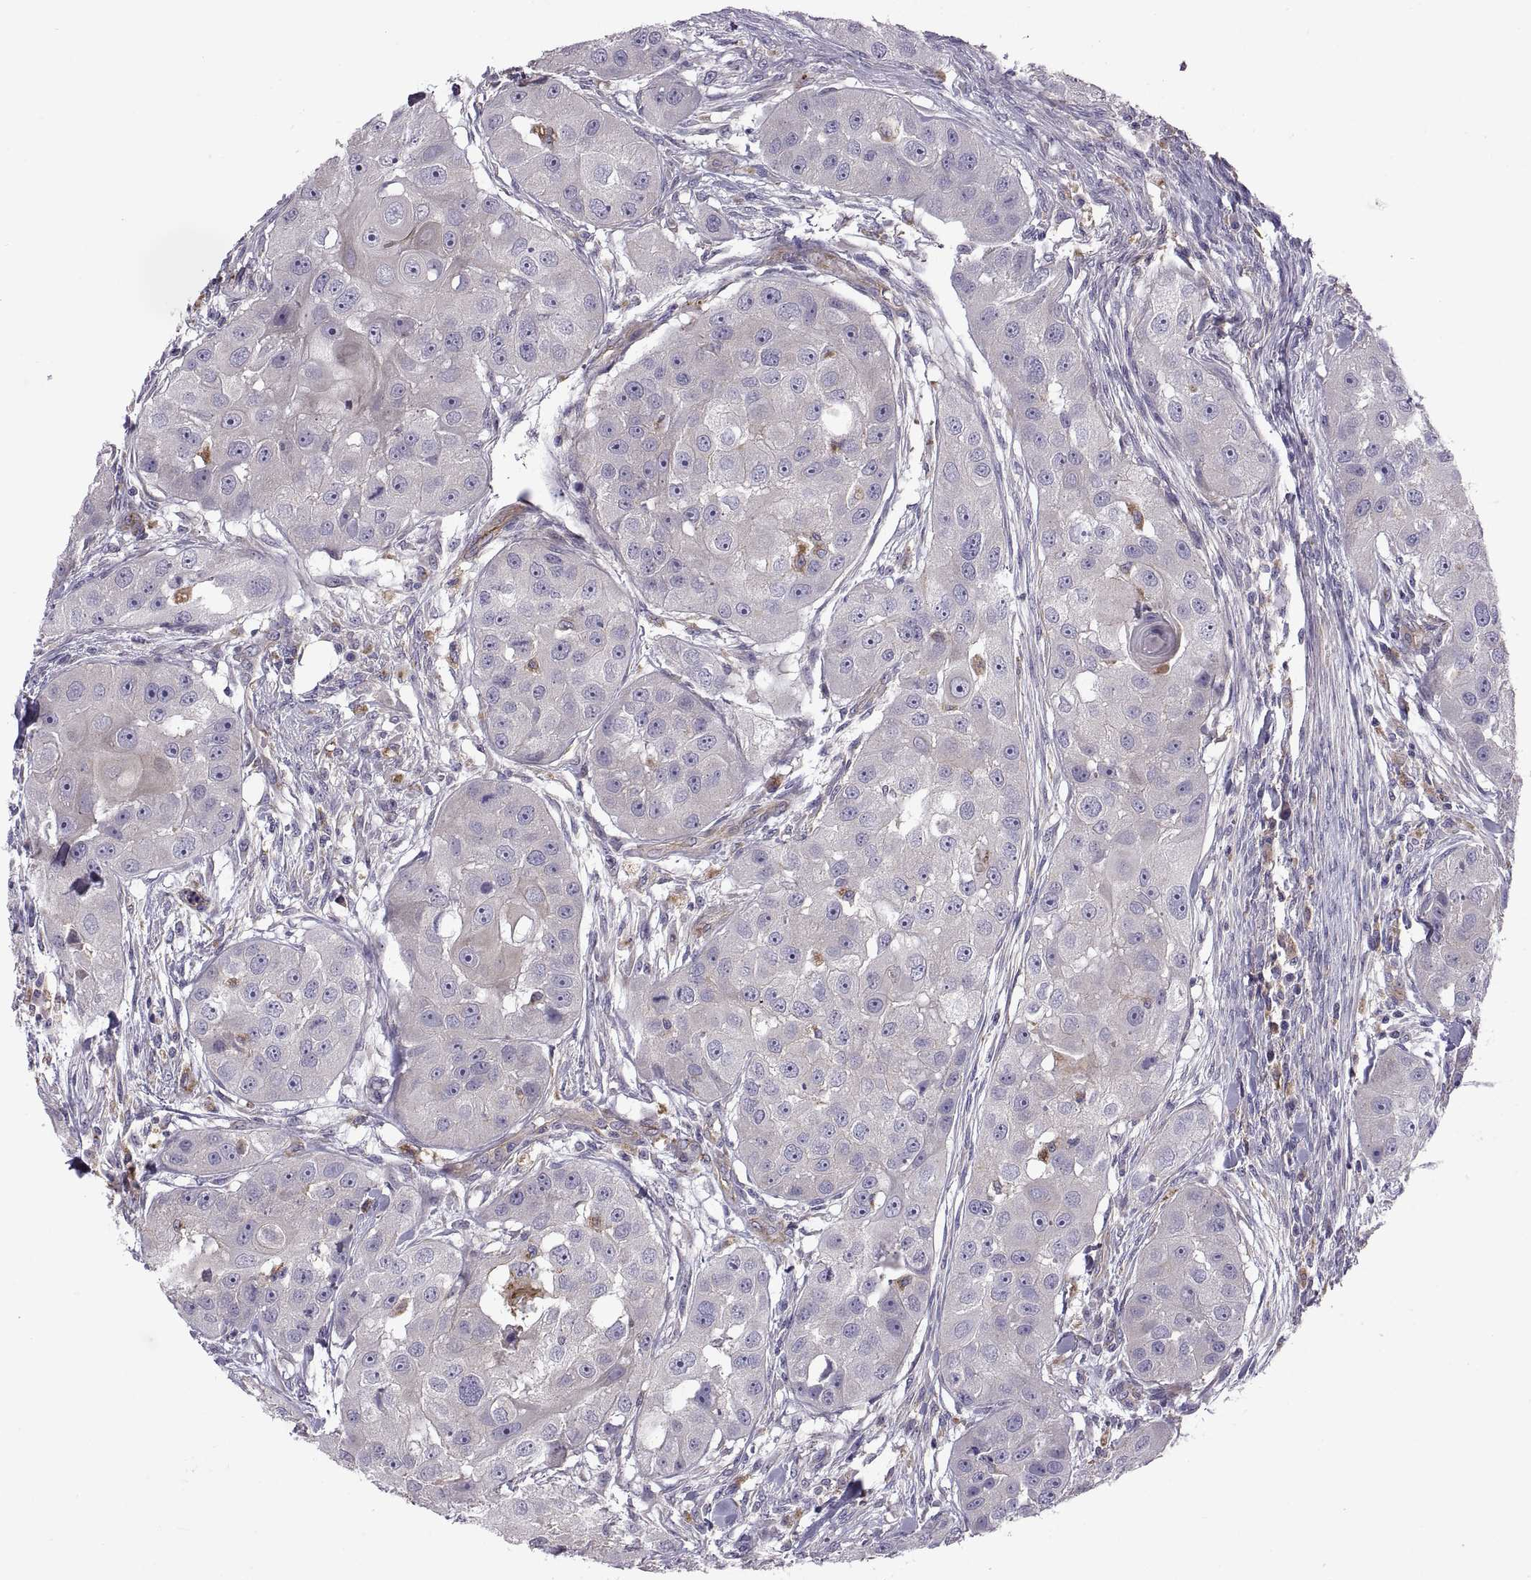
{"staining": {"intensity": "negative", "quantity": "none", "location": "none"}, "tissue": "head and neck cancer", "cell_type": "Tumor cells", "image_type": "cancer", "snomed": [{"axis": "morphology", "description": "Squamous cell carcinoma, NOS"}, {"axis": "topography", "description": "Head-Neck"}], "caption": "Head and neck cancer was stained to show a protein in brown. There is no significant positivity in tumor cells.", "gene": "ARSL", "patient": {"sex": "male", "age": 51}}